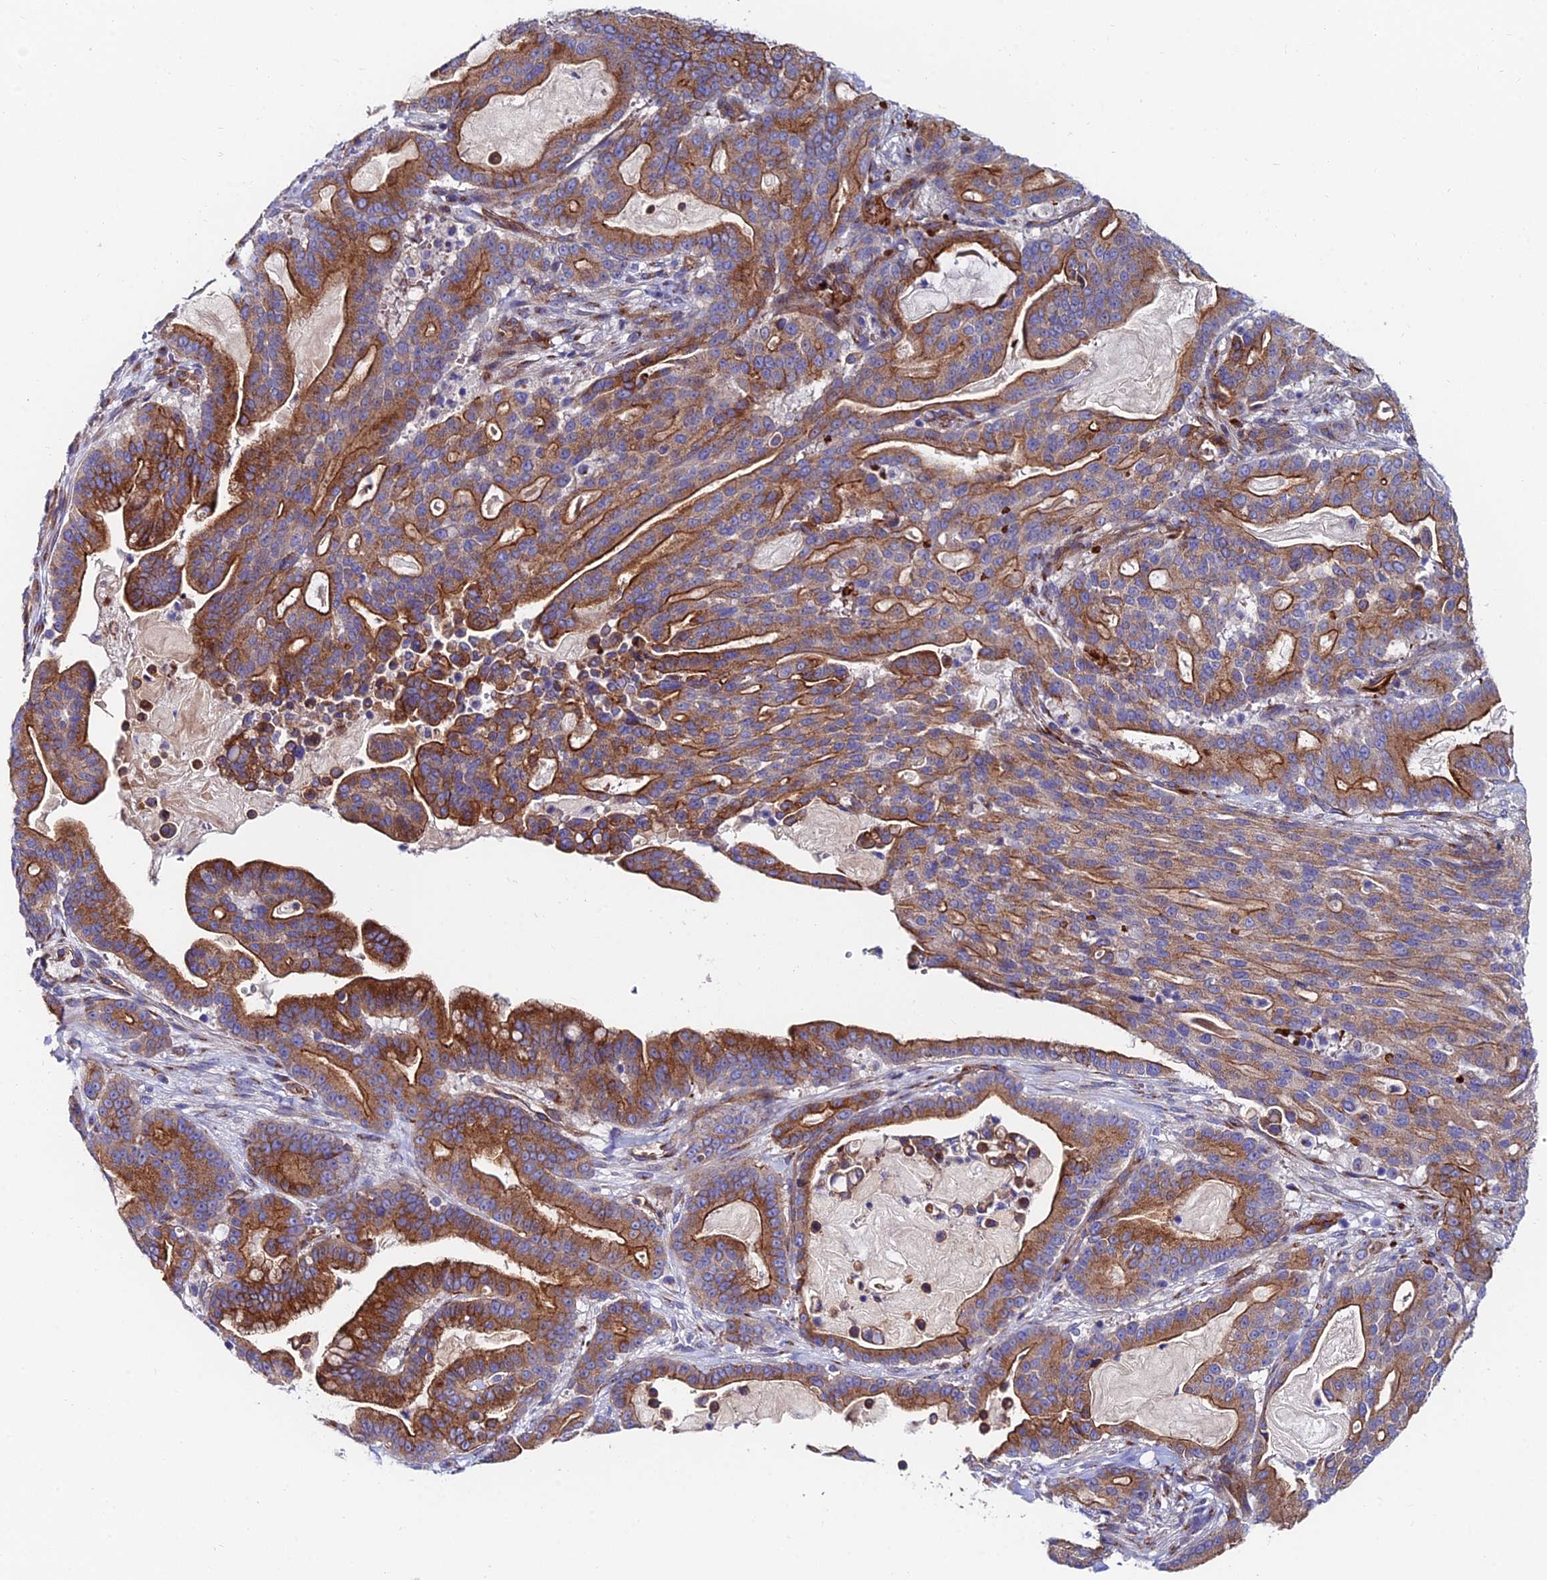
{"staining": {"intensity": "moderate", "quantity": ">75%", "location": "cytoplasmic/membranous"}, "tissue": "pancreatic cancer", "cell_type": "Tumor cells", "image_type": "cancer", "snomed": [{"axis": "morphology", "description": "Adenocarcinoma, NOS"}, {"axis": "topography", "description": "Pancreas"}], "caption": "Pancreatic cancer (adenocarcinoma) tissue shows moderate cytoplasmic/membranous staining in about >75% of tumor cells The staining is performed using DAB (3,3'-diaminobenzidine) brown chromogen to label protein expression. The nuclei are counter-stained blue using hematoxylin.", "gene": "ADGRF3", "patient": {"sex": "male", "age": 63}}